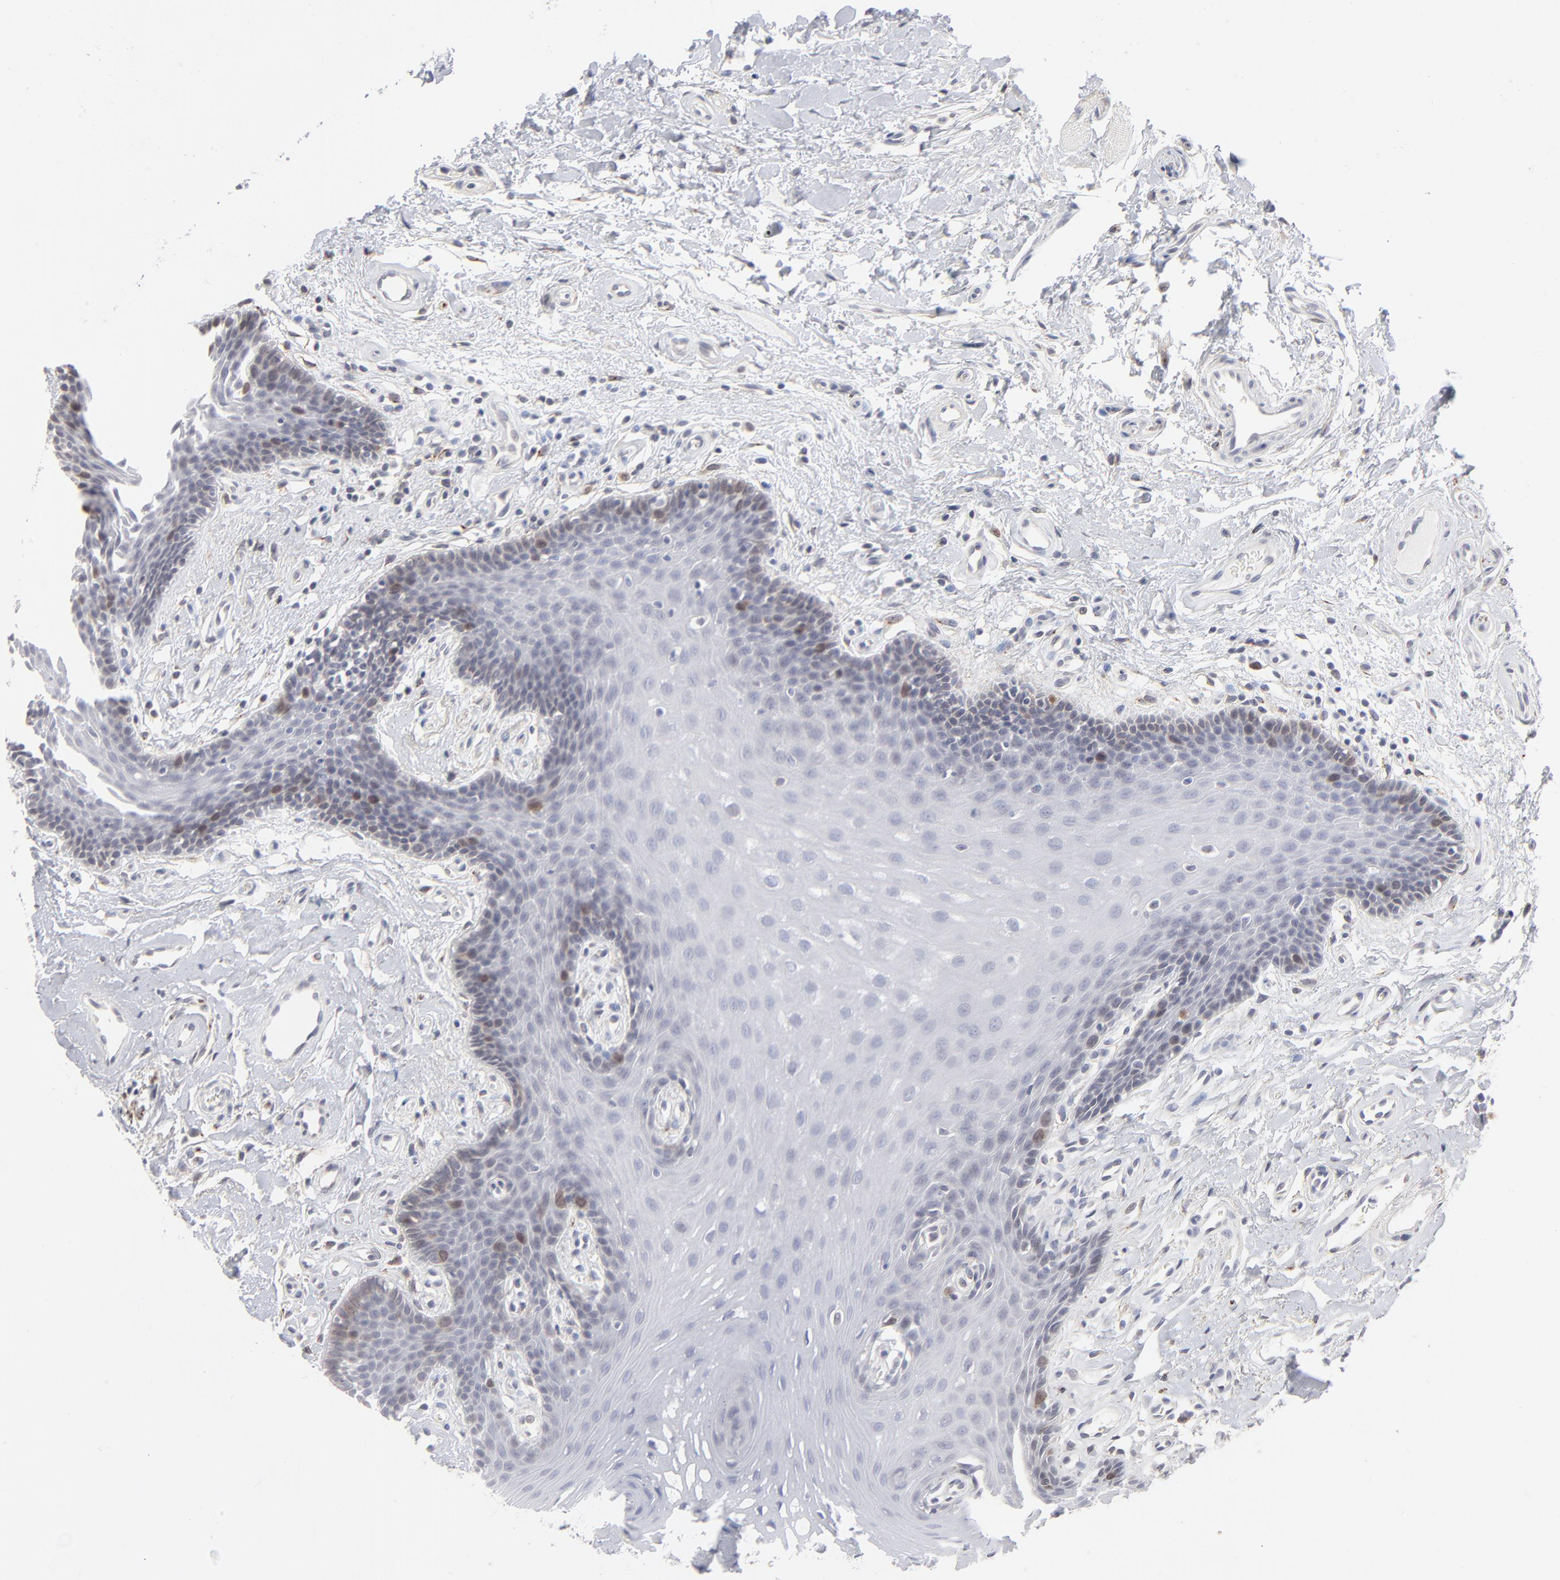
{"staining": {"intensity": "negative", "quantity": "none", "location": "none"}, "tissue": "oral mucosa", "cell_type": "Squamous epithelial cells", "image_type": "normal", "snomed": [{"axis": "morphology", "description": "Normal tissue, NOS"}, {"axis": "topography", "description": "Oral tissue"}], "caption": "An image of human oral mucosa is negative for staining in squamous epithelial cells.", "gene": "AURKA", "patient": {"sex": "male", "age": 62}}